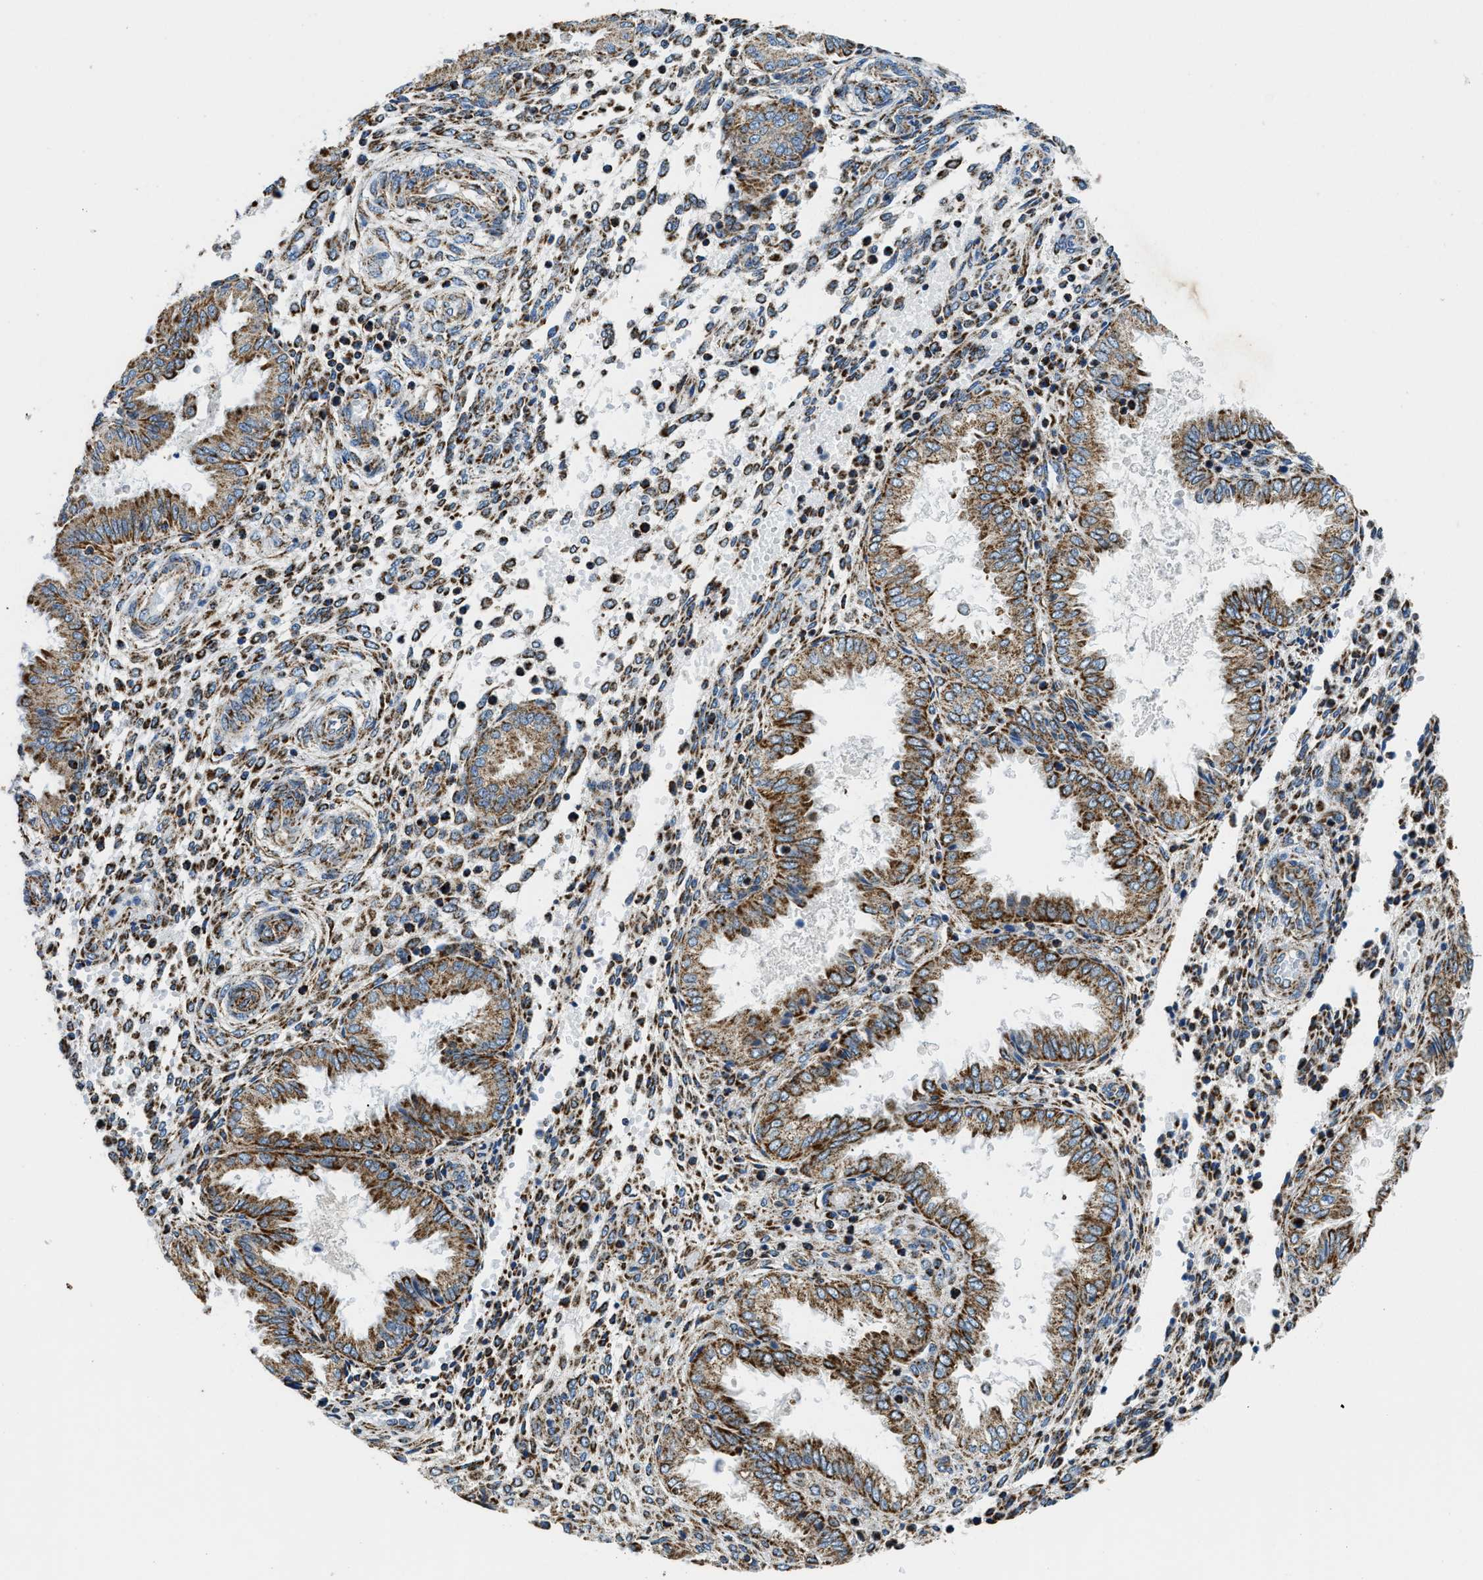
{"staining": {"intensity": "moderate", "quantity": "25%-75%", "location": "cytoplasmic/membranous"}, "tissue": "endometrium", "cell_type": "Cells in endometrial stroma", "image_type": "normal", "snomed": [{"axis": "morphology", "description": "Normal tissue, NOS"}, {"axis": "topography", "description": "Endometrium"}], "caption": "Immunohistochemistry staining of unremarkable endometrium, which reveals medium levels of moderate cytoplasmic/membranous positivity in about 25%-75% of cells in endometrial stroma indicating moderate cytoplasmic/membranous protein positivity. The staining was performed using DAB (3,3'-diaminobenzidine) (brown) for protein detection and nuclei were counterstained in hematoxylin (blue).", "gene": "STK33", "patient": {"sex": "female", "age": 33}}